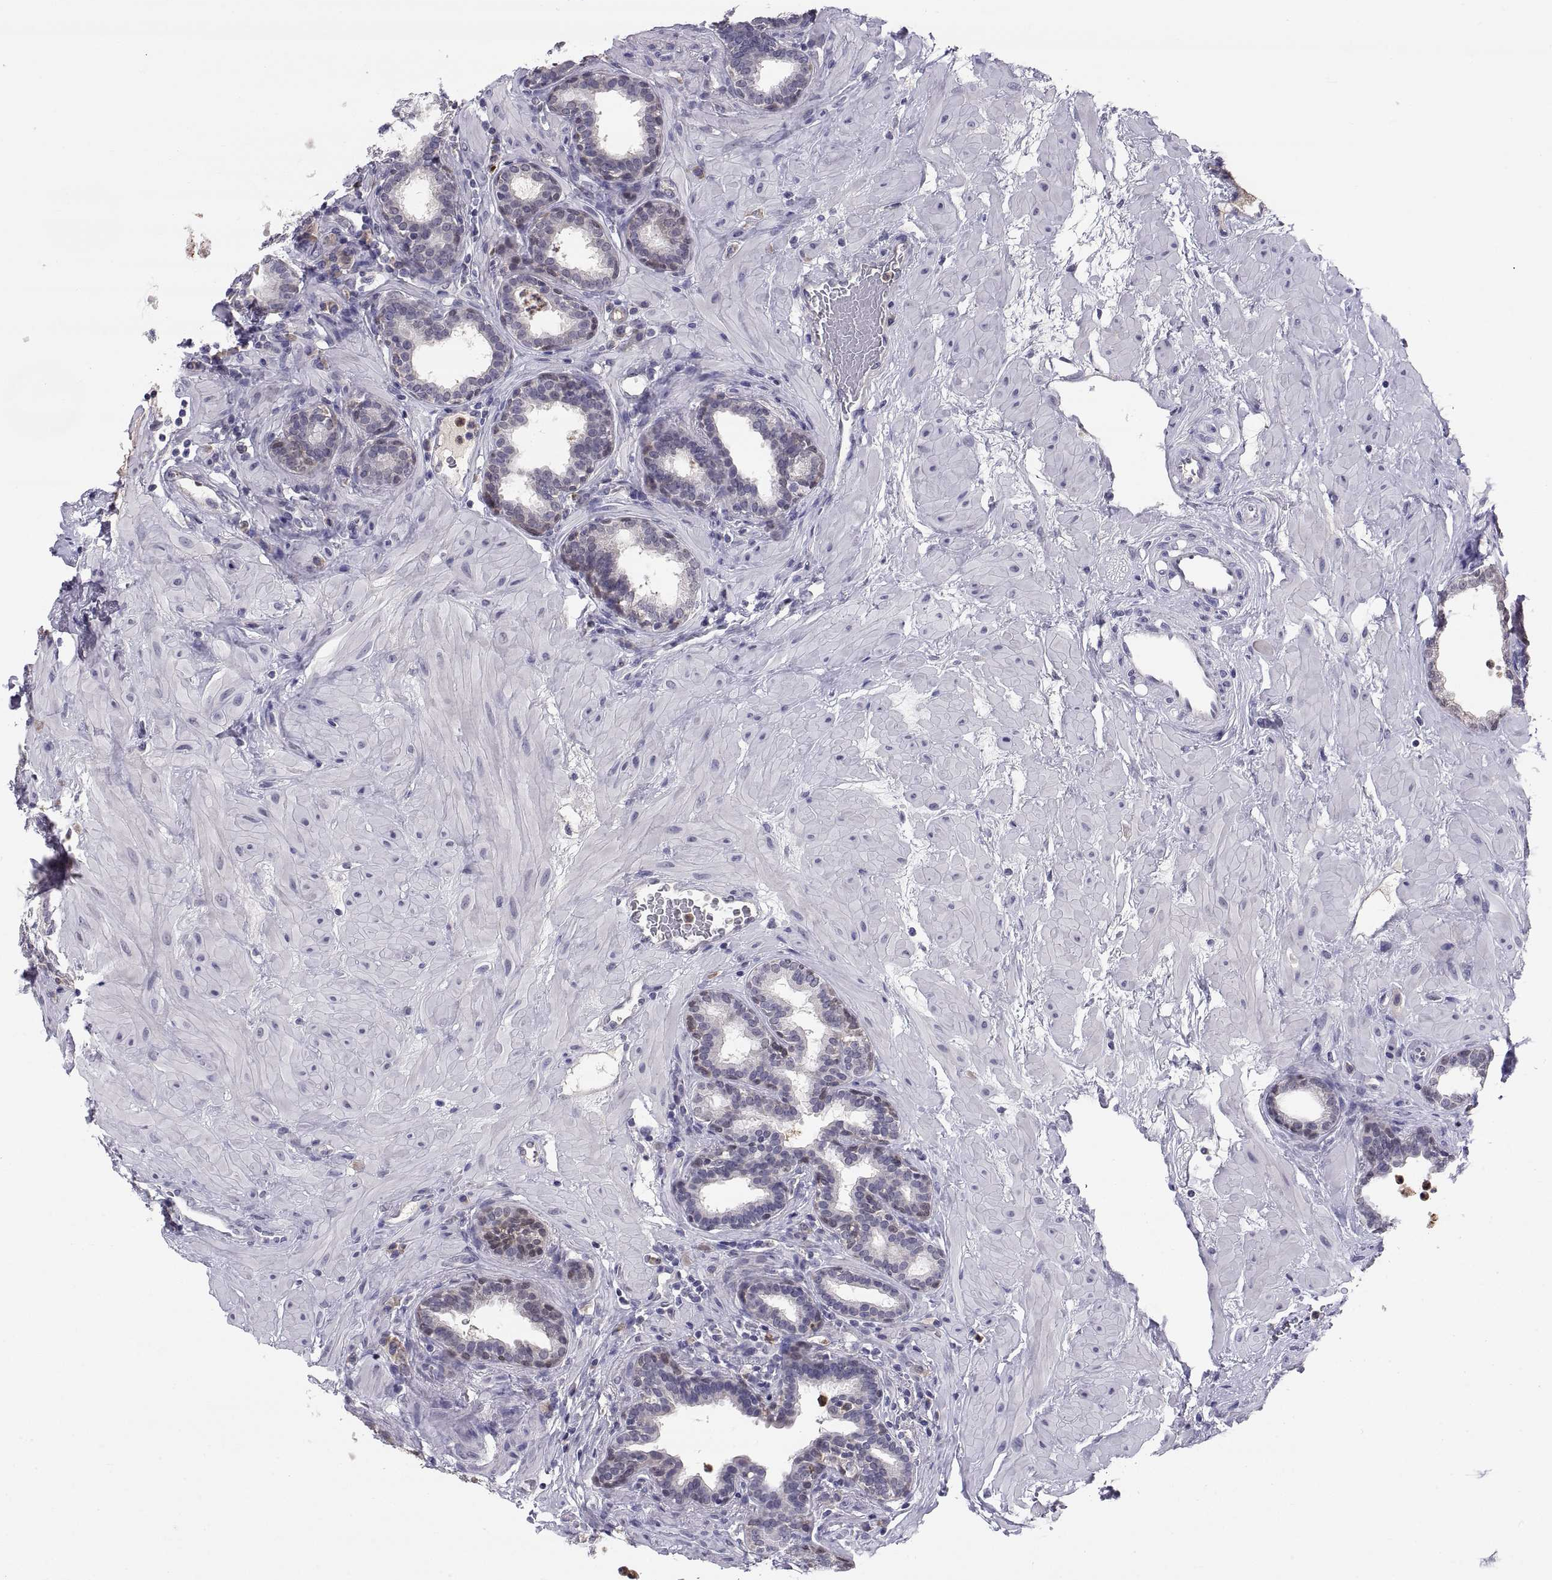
{"staining": {"intensity": "weak", "quantity": "<25%", "location": "nuclear"}, "tissue": "prostate", "cell_type": "Glandular cells", "image_type": "normal", "snomed": [{"axis": "morphology", "description": "Normal tissue, NOS"}, {"axis": "topography", "description": "Prostate"}], "caption": "This is an IHC photomicrograph of benign prostate. There is no staining in glandular cells.", "gene": "PKP1", "patient": {"sex": "male", "age": 37}}